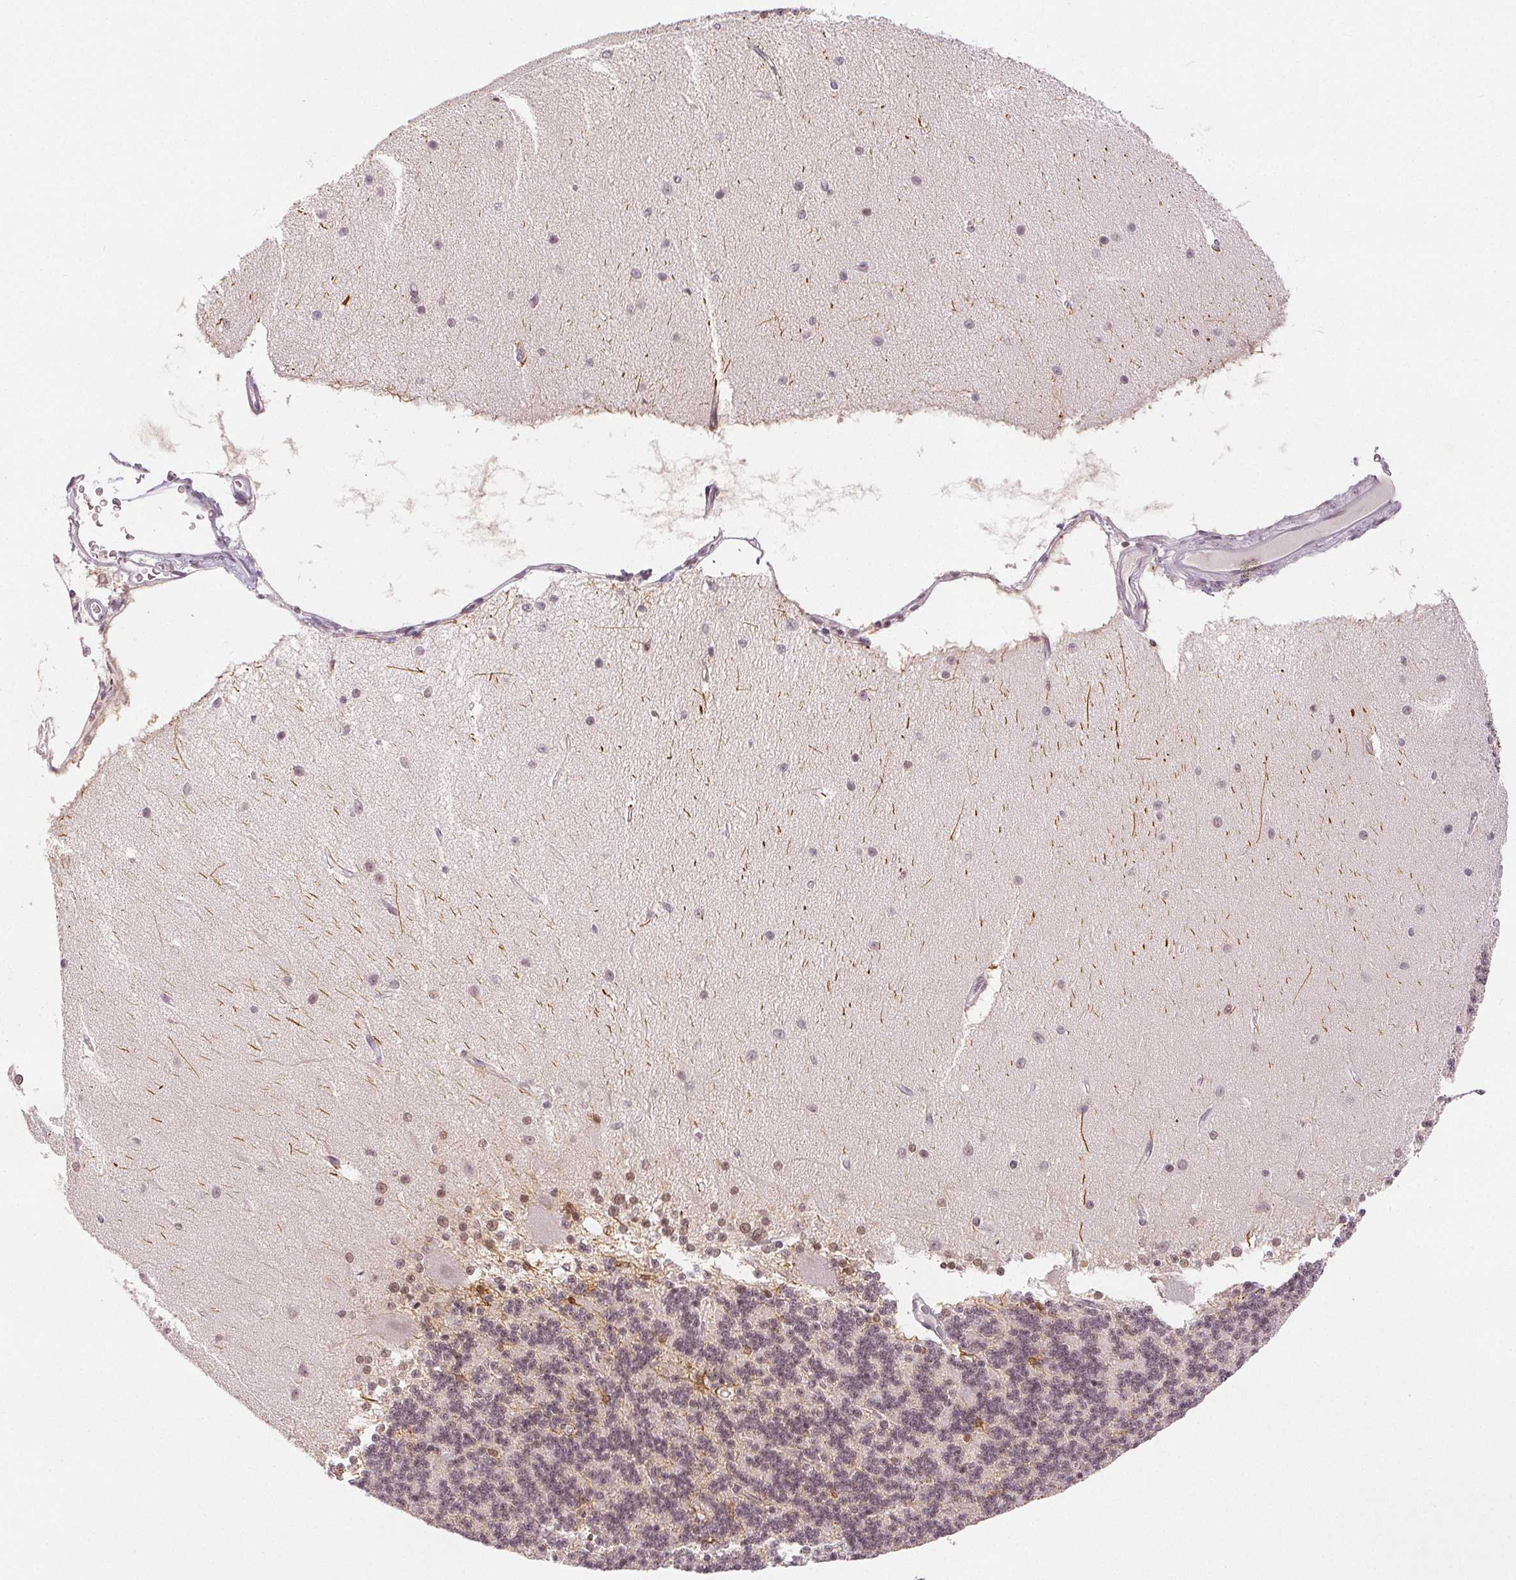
{"staining": {"intensity": "moderate", "quantity": "<25%", "location": "nuclear"}, "tissue": "cerebellum", "cell_type": "Cells in granular layer", "image_type": "normal", "snomed": [{"axis": "morphology", "description": "Normal tissue, NOS"}, {"axis": "topography", "description": "Cerebellum"}], "caption": "High-magnification brightfield microscopy of benign cerebellum stained with DAB (3,3'-diaminobenzidine) (brown) and counterstained with hematoxylin (blue). cells in granular layer exhibit moderate nuclear staining is identified in about<25% of cells. Using DAB (3,3'-diaminobenzidine) (brown) and hematoxylin (blue) stains, captured at high magnification using brightfield microscopy.", "gene": "DEK", "patient": {"sex": "female", "age": 54}}